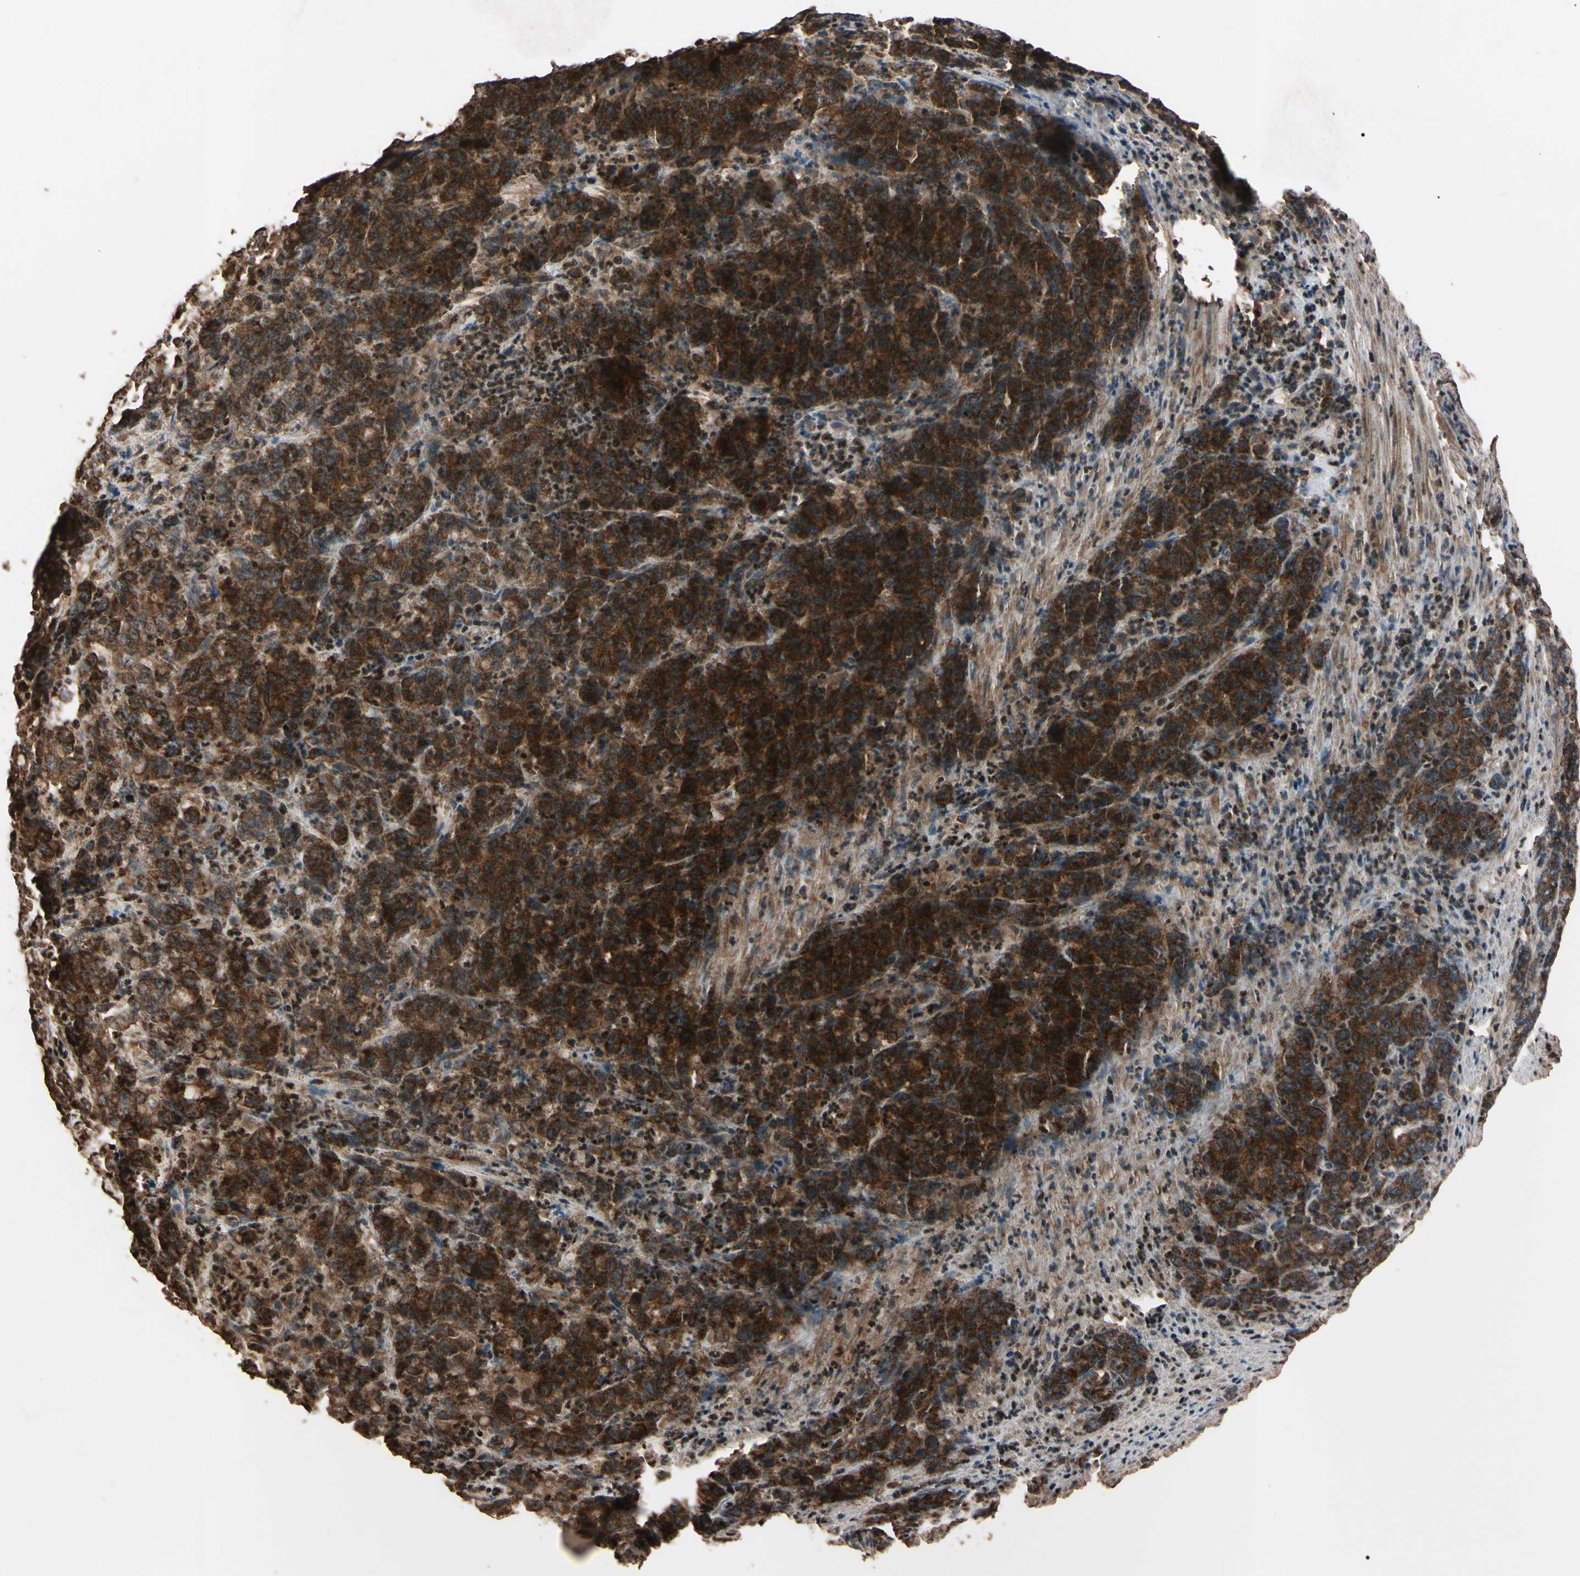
{"staining": {"intensity": "moderate", "quantity": ">75%", "location": "cytoplasmic/membranous"}, "tissue": "stomach cancer", "cell_type": "Tumor cells", "image_type": "cancer", "snomed": [{"axis": "morphology", "description": "Adenocarcinoma, NOS"}, {"axis": "topography", "description": "Stomach, lower"}], "caption": "Brown immunohistochemical staining in human adenocarcinoma (stomach) displays moderate cytoplasmic/membranous positivity in about >75% of tumor cells.", "gene": "TNFRSF1A", "patient": {"sex": "female", "age": 71}}